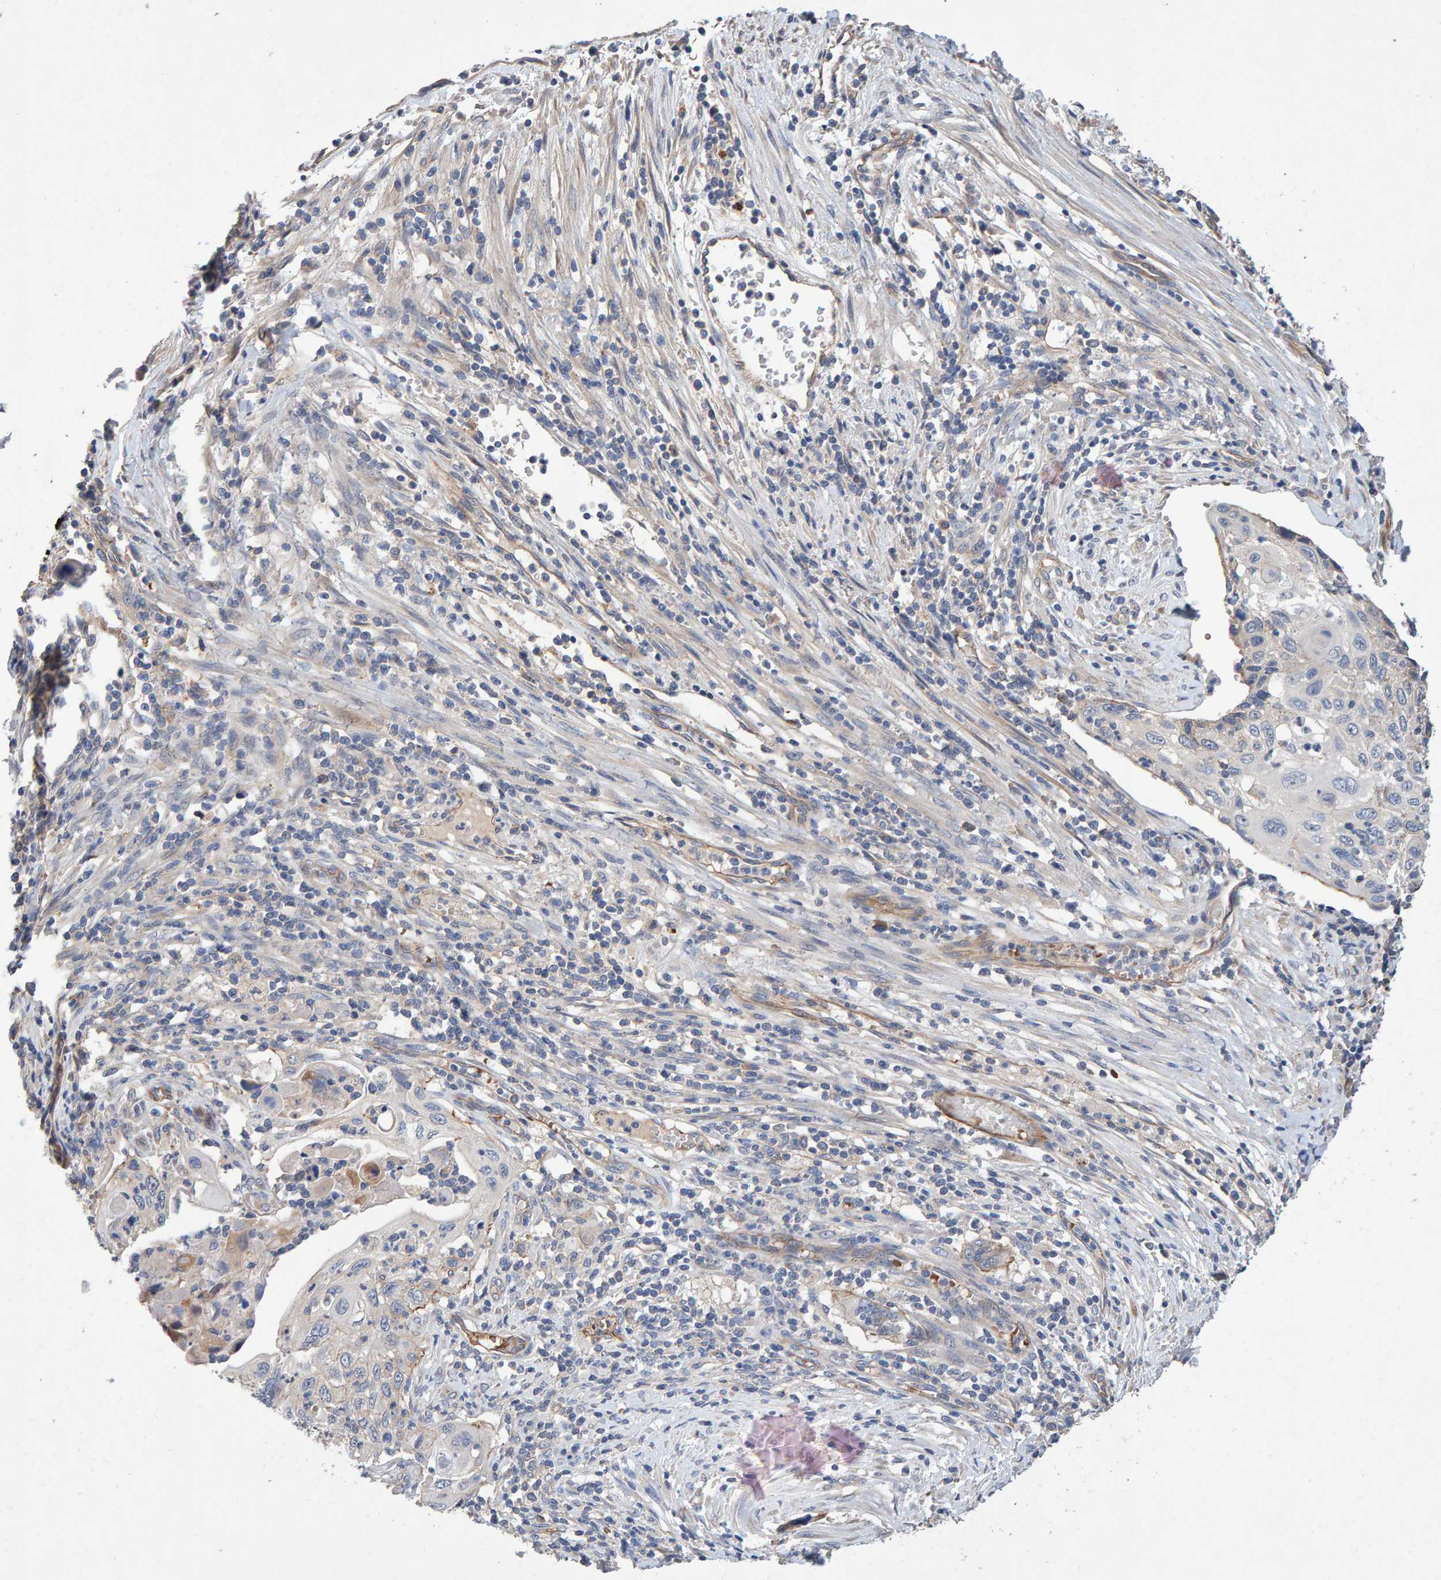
{"staining": {"intensity": "weak", "quantity": "<25%", "location": "cytoplasmic/membranous"}, "tissue": "cervical cancer", "cell_type": "Tumor cells", "image_type": "cancer", "snomed": [{"axis": "morphology", "description": "Squamous cell carcinoma, NOS"}, {"axis": "topography", "description": "Cervix"}], "caption": "This is an IHC photomicrograph of human cervical squamous cell carcinoma. There is no positivity in tumor cells.", "gene": "EFR3A", "patient": {"sex": "female", "age": 70}}